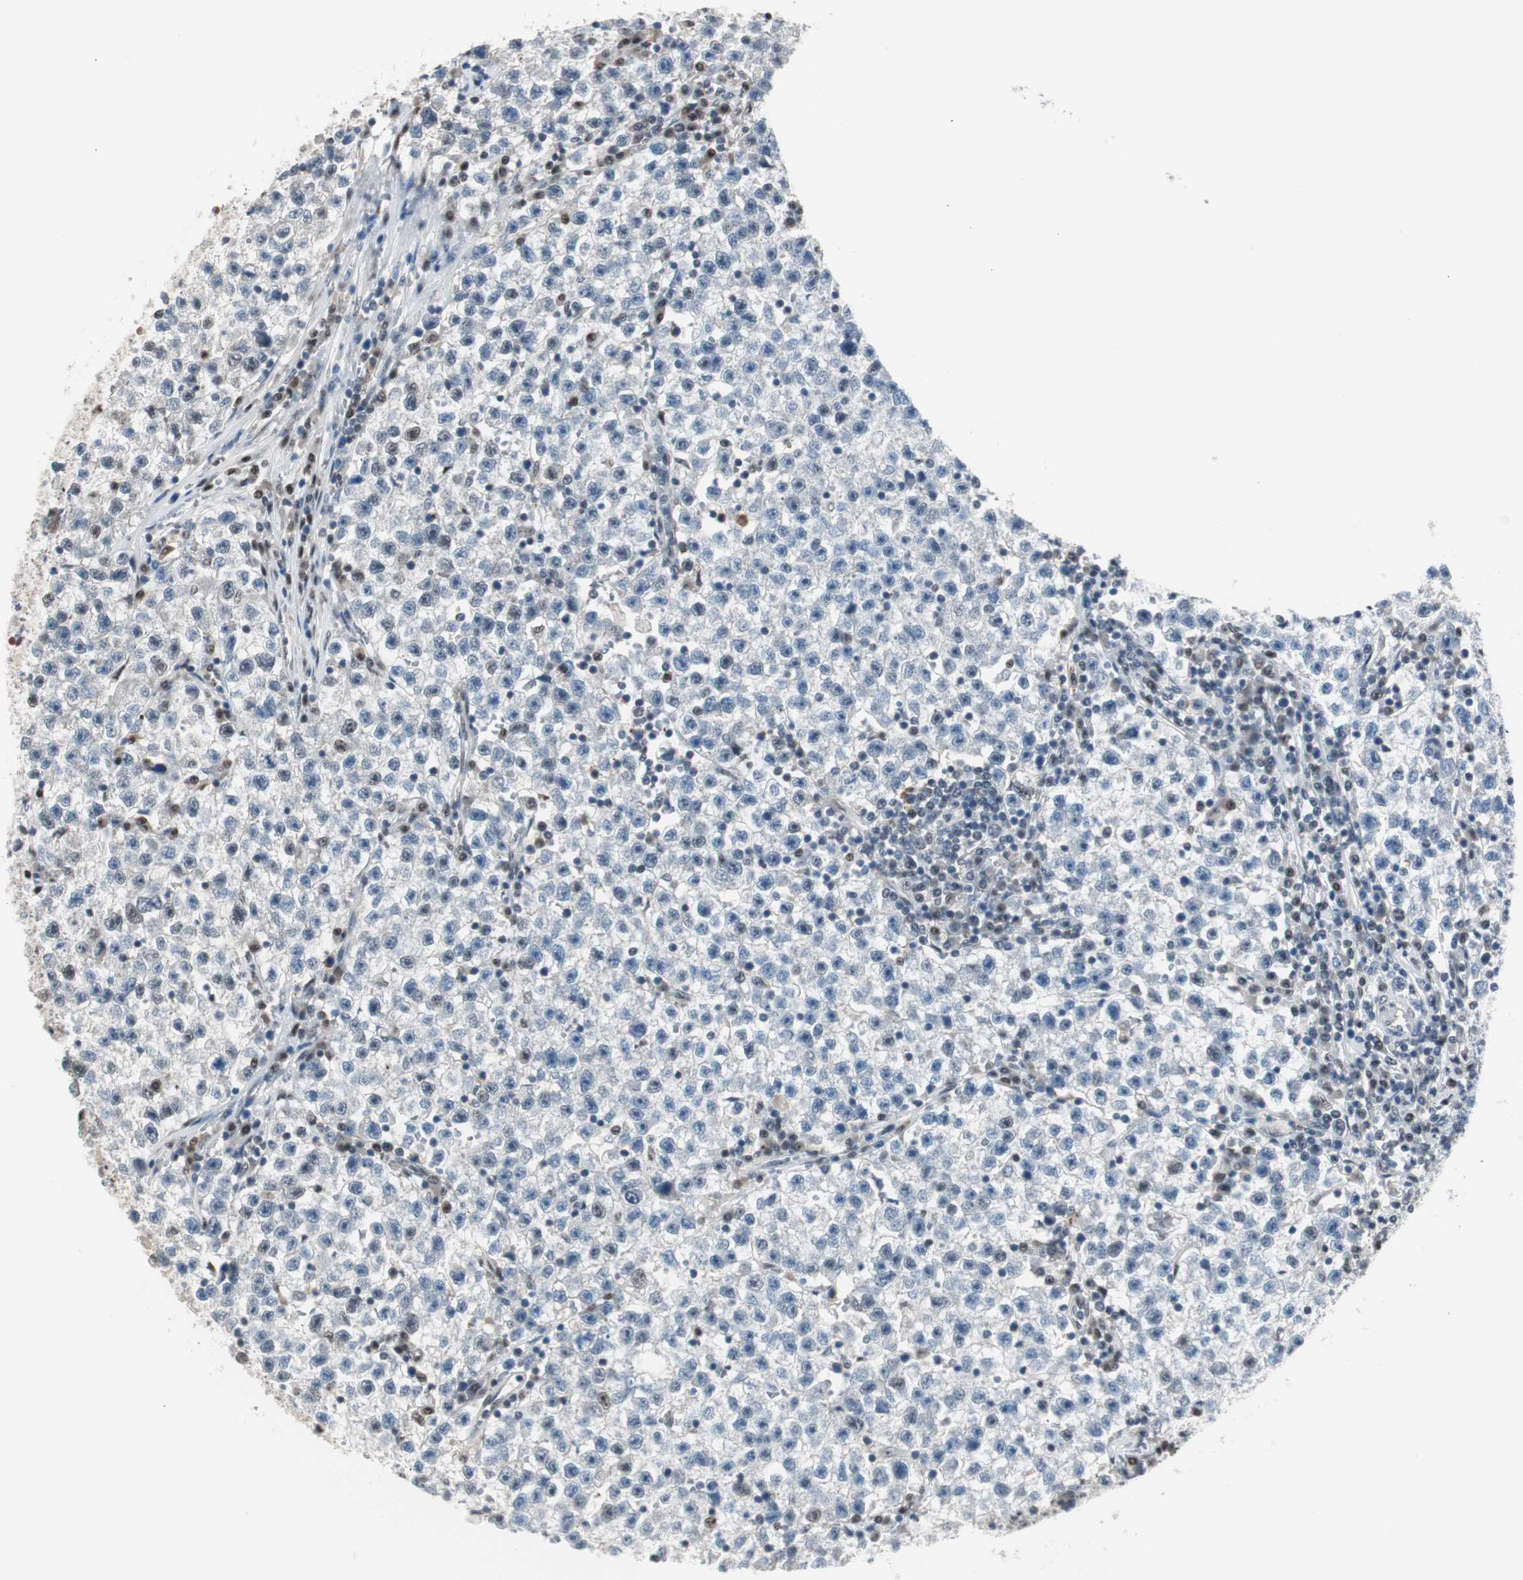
{"staining": {"intensity": "negative", "quantity": "none", "location": "none"}, "tissue": "testis cancer", "cell_type": "Tumor cells", "image_type": "cancer", "snomed": [{"axis": "morphology", "description": "Seminoma, NOS"}, {"axis": "topography", "description": "Testis"}], "caption": "Immunohistochemistry (IHC) photomicrograph of neoplastic tissue: testis seminoma stained with DAB reveals no significant protein staining in tumor cells.", "gene": "LONP2", "patient": {"sex": "male", "age": 22}}